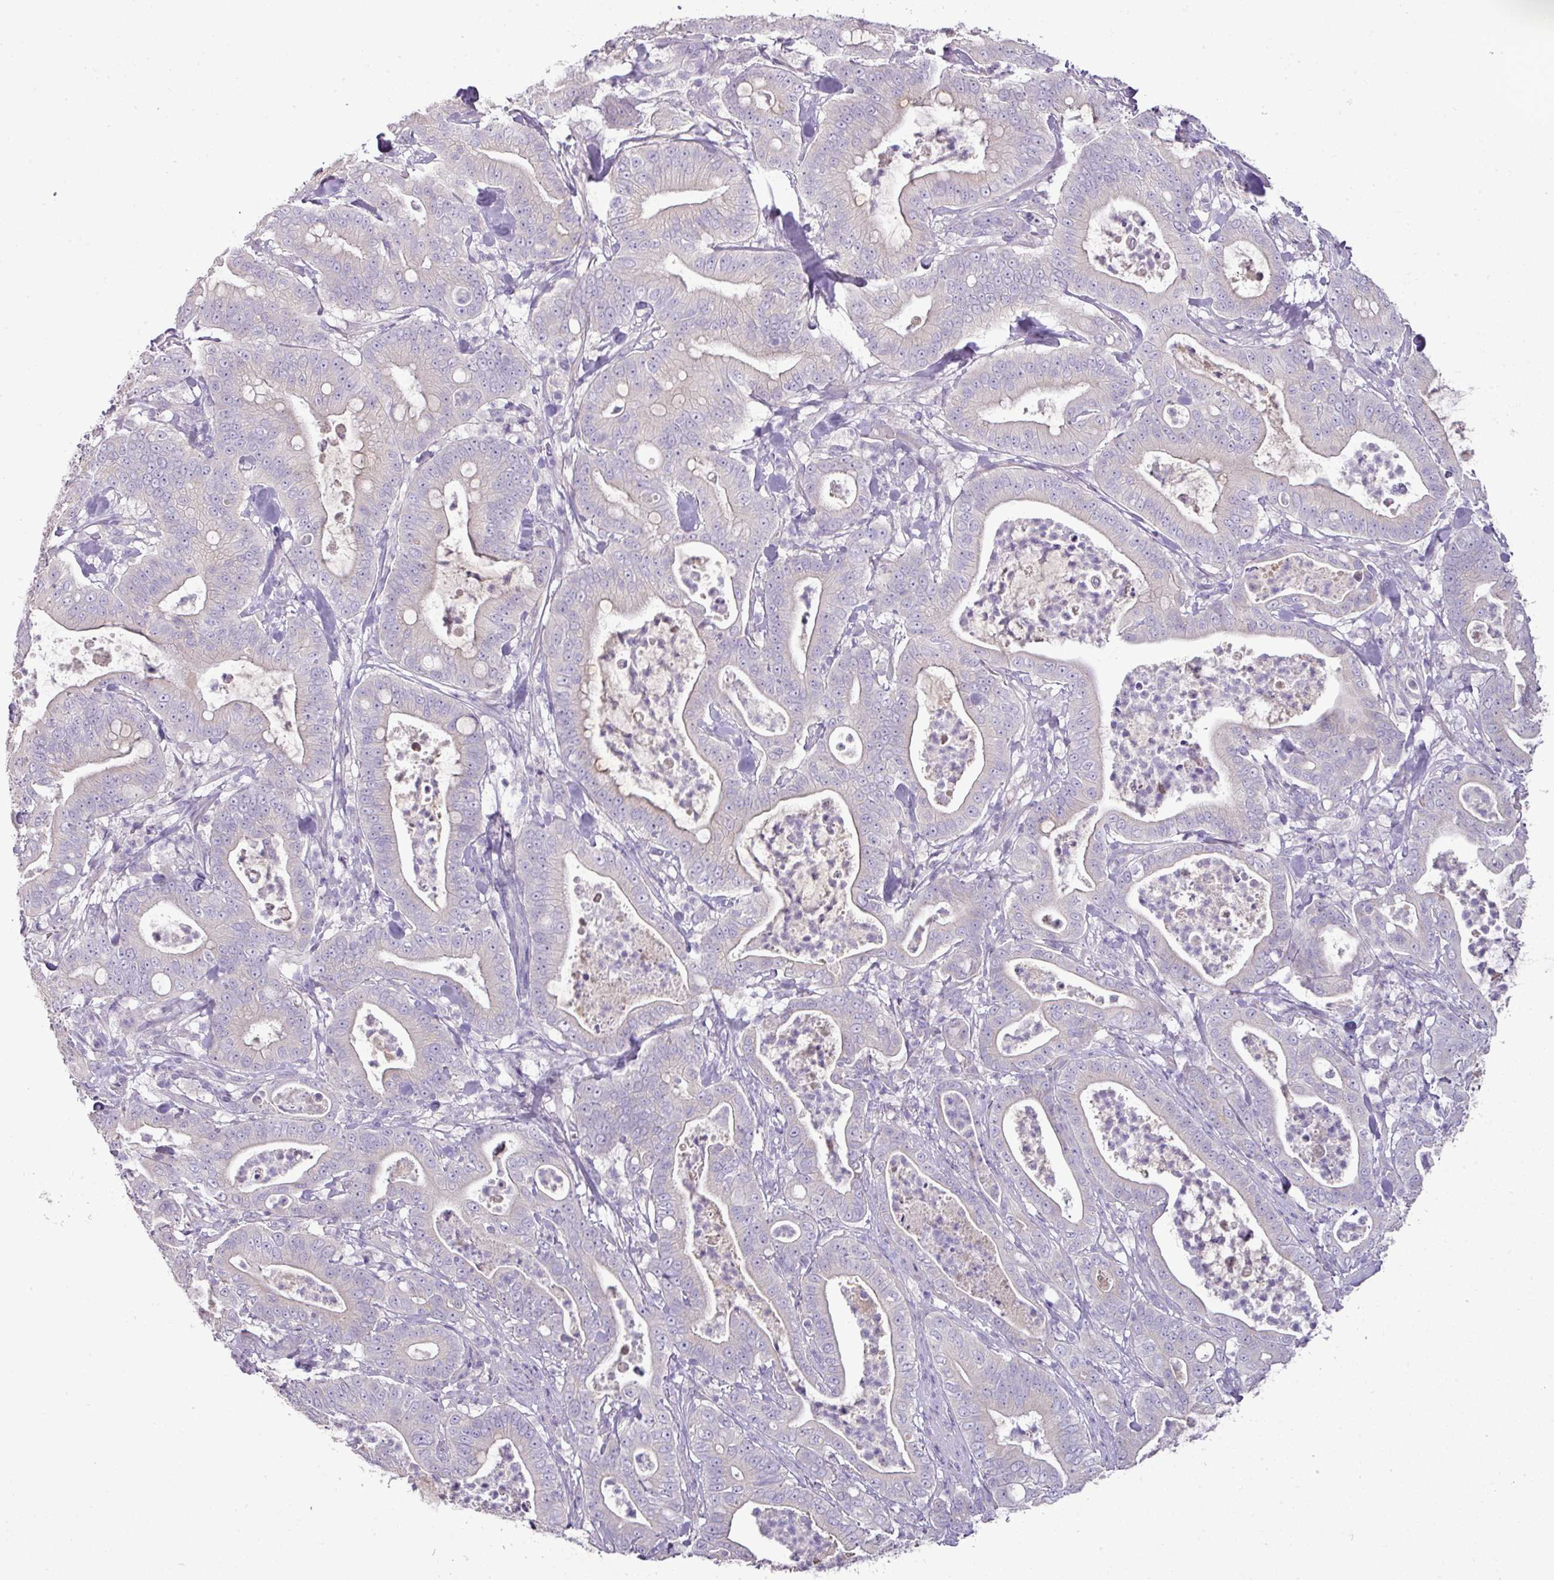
{"staining": {"intensity": "negative", "quantity": "none", "location": "none"}, "tissue": "pancreatic cancer", "cell_type": "Tumor cells", "image_type": "cancer", "snomed": [{"axis": "morphology", "description": "Adenocarcinoma, NOS"}, {"axis": "topography", "description": "Pancreas"}], "caption": "Tumor cells show no significant expression in pancreatic adenocarcinoma.", "gene": "BRINP2", "patient": {"sex": "male", "age": 71}}